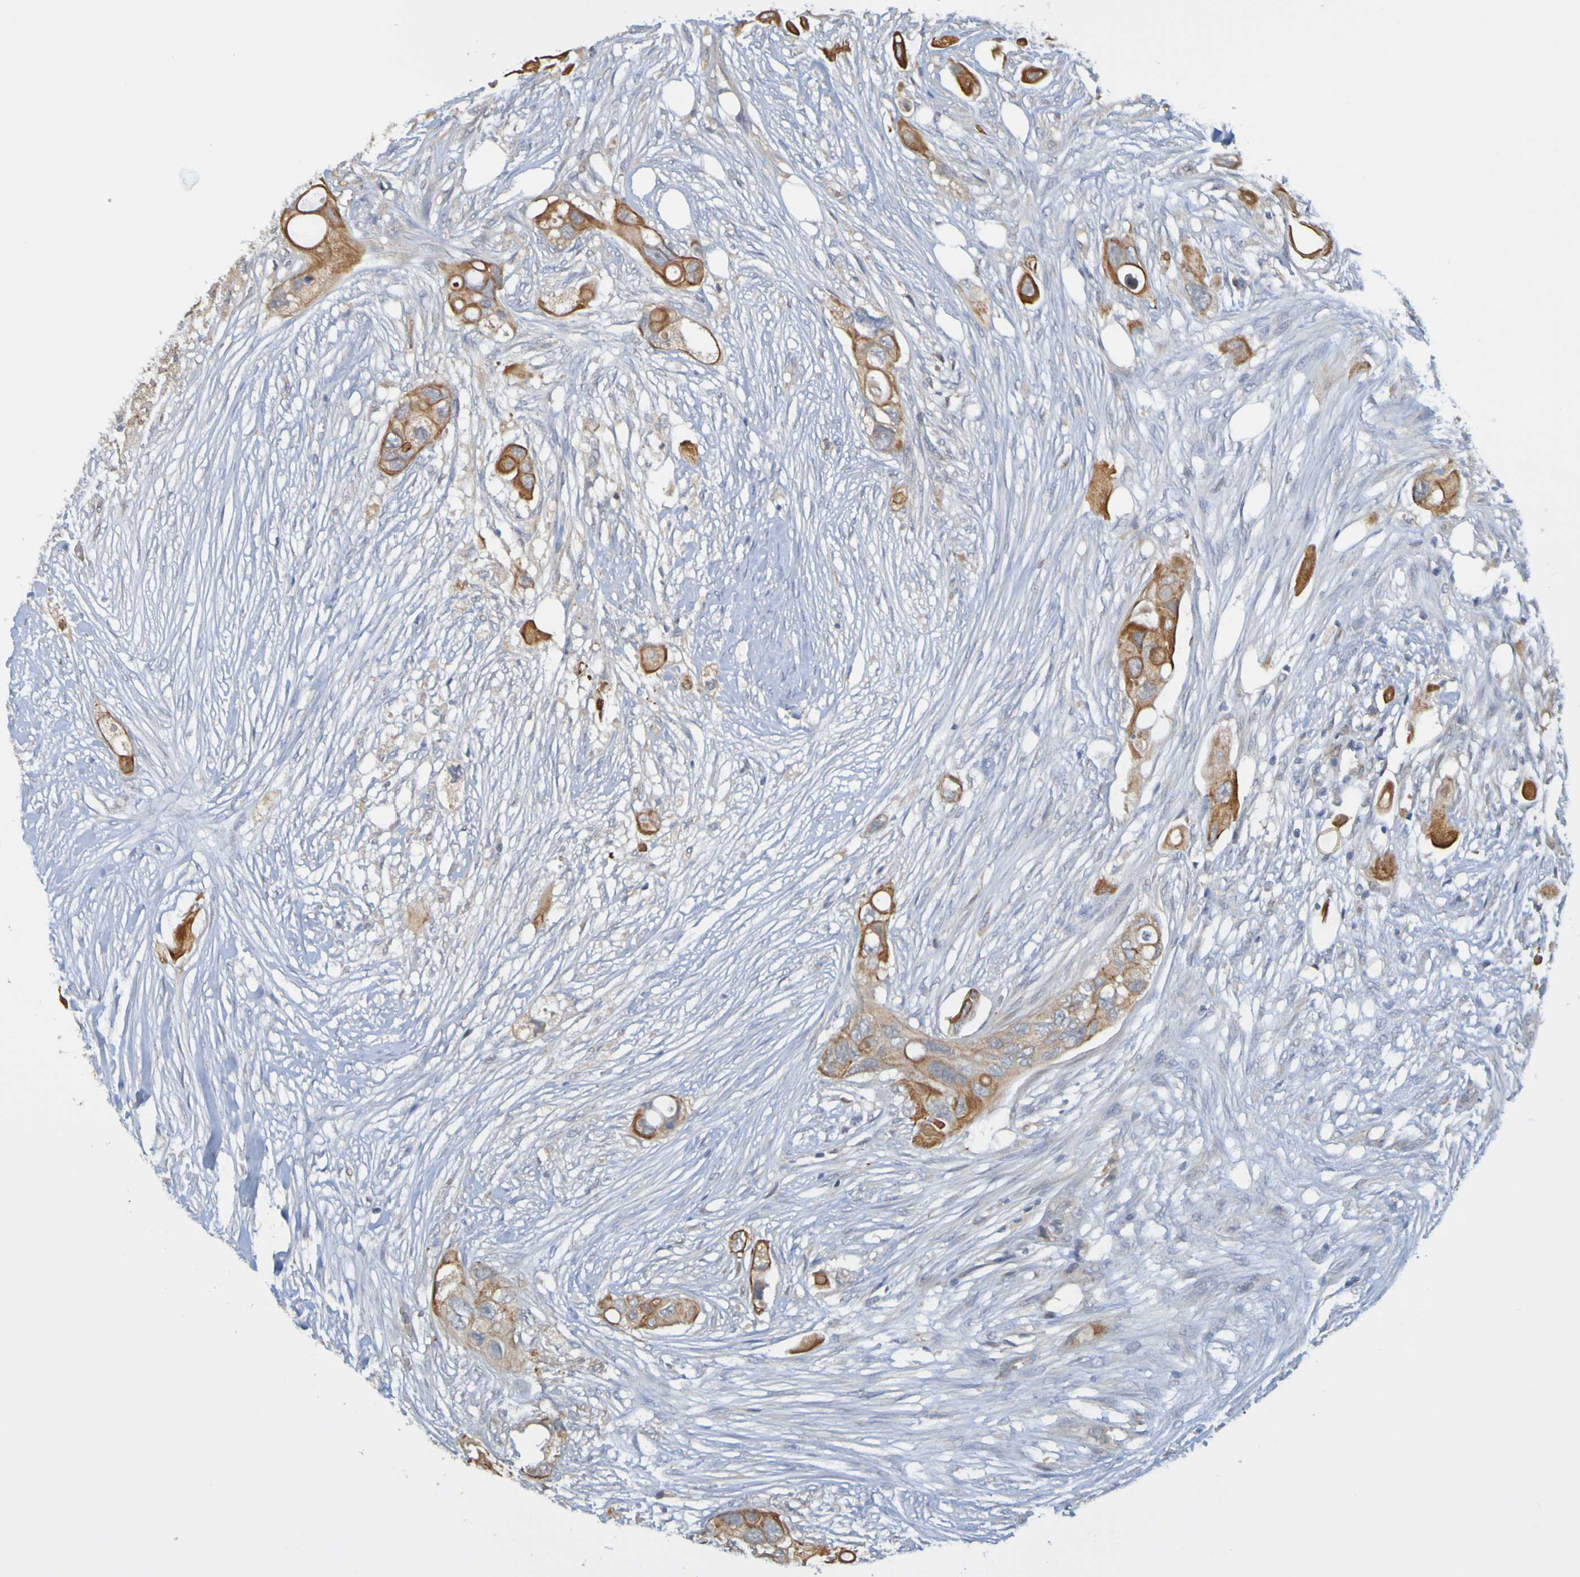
{"staining": {"intensity": "strong", "quantity": ">75%", "location": "cytoplasmic/membranous"}, "tissue": "colorectal cancer", "cell_type": "Tumor cells", "image_type": "cancer", "snomed": [{"axis": "morphology", "description": "Adenocarcinoma, NOS"}, {"axis": "topography", "description": "Colon"}], "caption": "The histopathology image reveals staining of colorectal adenocarcinoma, revealing strong cytoplasmic/membranous protein staining (brown color) within tumor cells. (DAB (3,3'-diaminobenzidine) IHC, brown staining for protein, blue staining for nuclei).", "gene": "NAV2", "patient": {"sex": "female", "age": 57}}